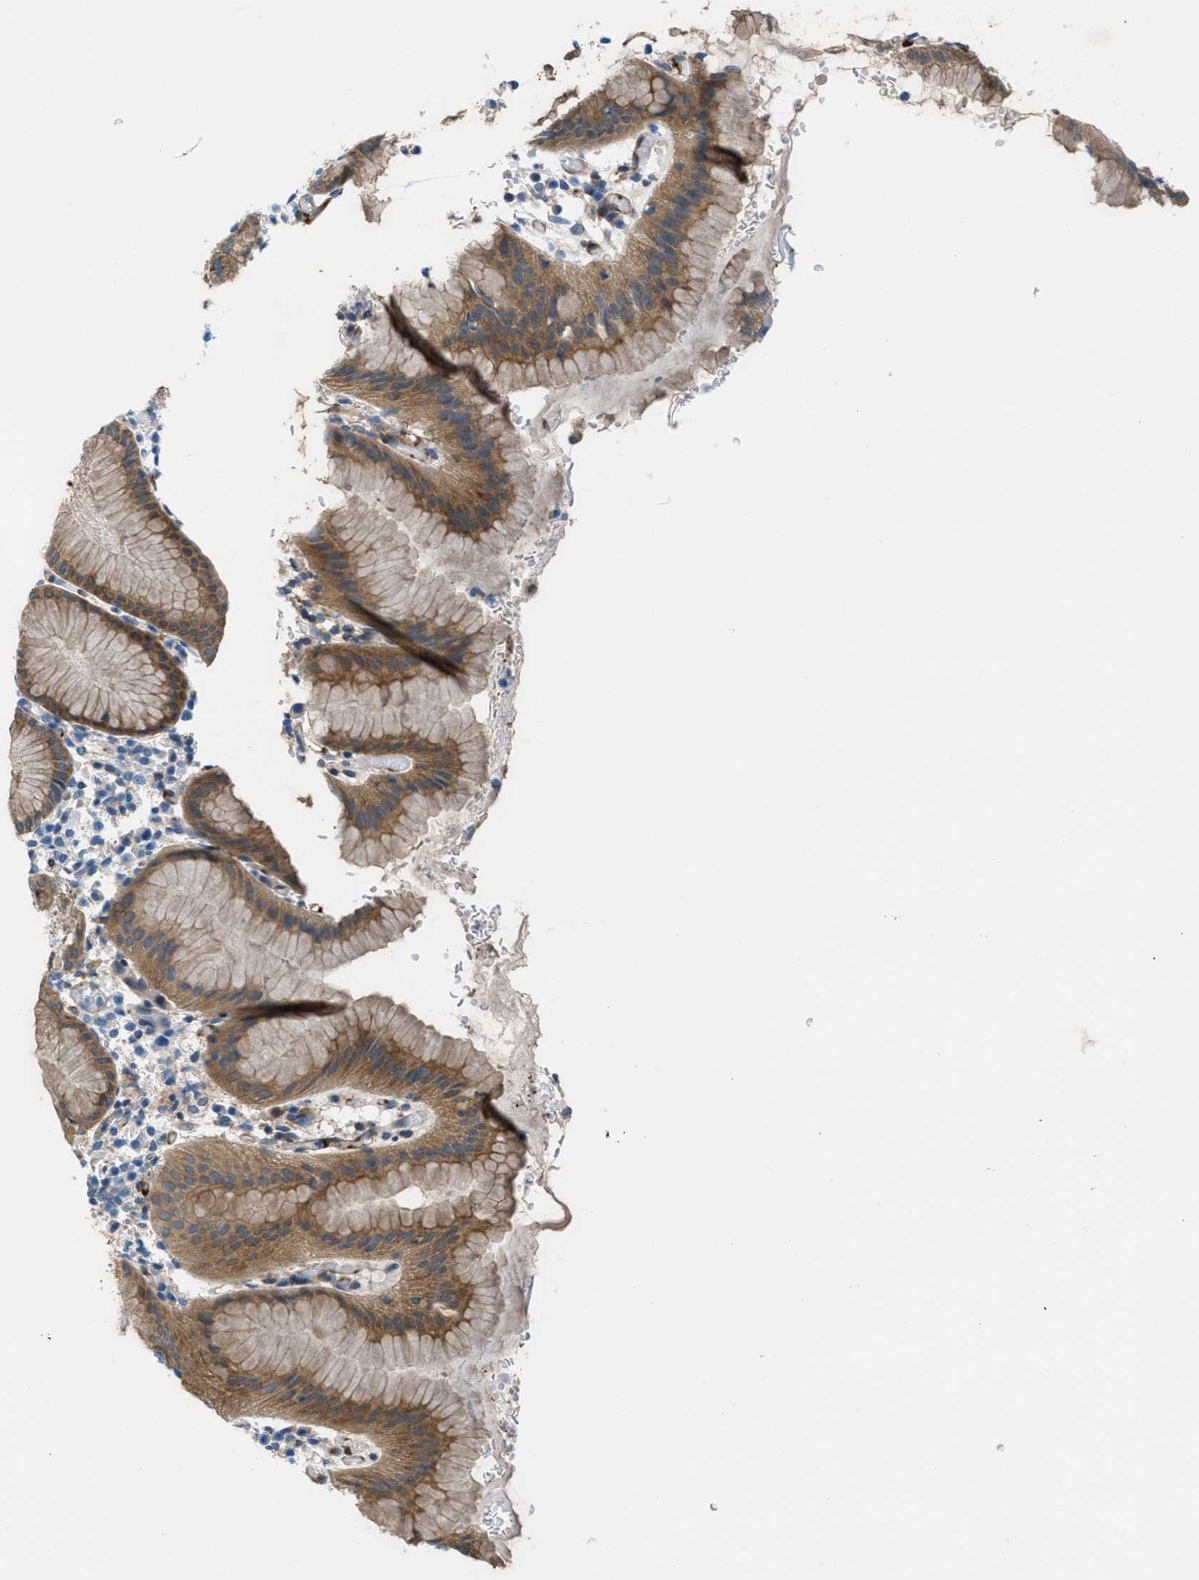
{"staining": {"intensity": "moderate", "quantity": ">75%", "location": "cytoplasmic/membranous"}, "tissue": "stomach", "cell_type": "Glandular cells", "image_type": "normal", "snomed": [{"axis": "morphology", "description": "Normal tissue, NOS"}, {"axis": "topography", "description": "Stomach"}, {"axis": "topography", "description": "Stomach, lower"}], "caption": "A brown stain shows moderate cytoplasmic/membranous positivity of a protein in glandular cells of normal stomach. The staining was performed using DAB (3,3'-diaminobenzidine), with brown indicating positive protein expression. Nuclei are stained blue with hematoxylin.", "gene": "MAPRE2", "patient": {"sex": "female", "age": 75}}